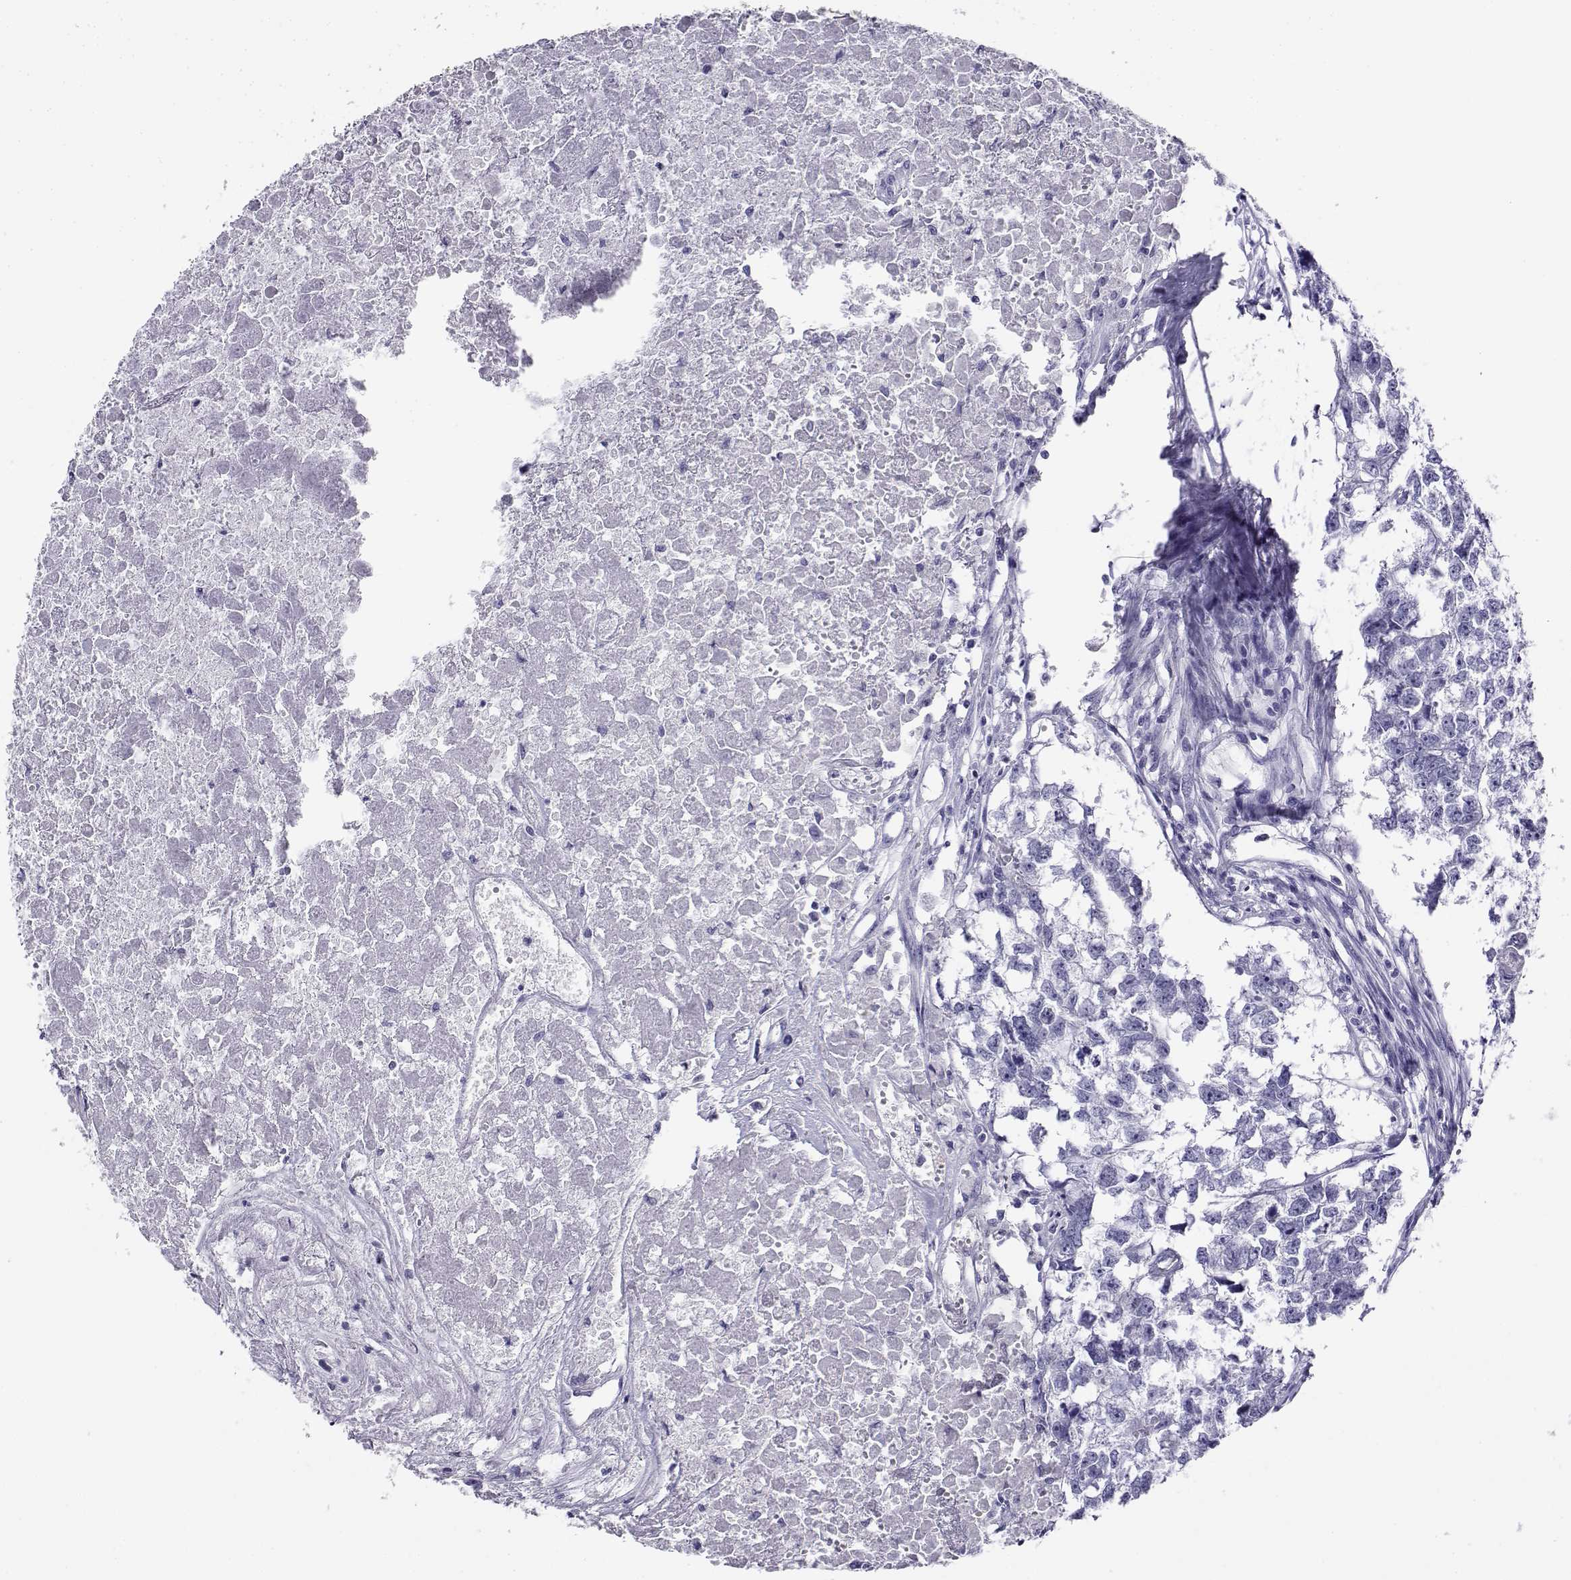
{"staining": {"intensity": "negative", "quantity": "none", "location": "none"}, "tissue": "testis cancer", "cell_type": "Tumor cells", "image_type": "cancer", "snomed": [{"axis": "morphology", "description": "Carcinoma, Embryonal, NOS"}, {"axis": "morphology", "description": "Teratoma, malignant, NOS"}, {"axis": "topography", "description": "Testis"}], "caption": "DAB (3,3'-diaminobenzidine) immunohistochemical staining of human testis cancer exhibits no significant expression in tumor cells.", "gene": "CABS1", "patient": {"sex": "male", "age": 44}}